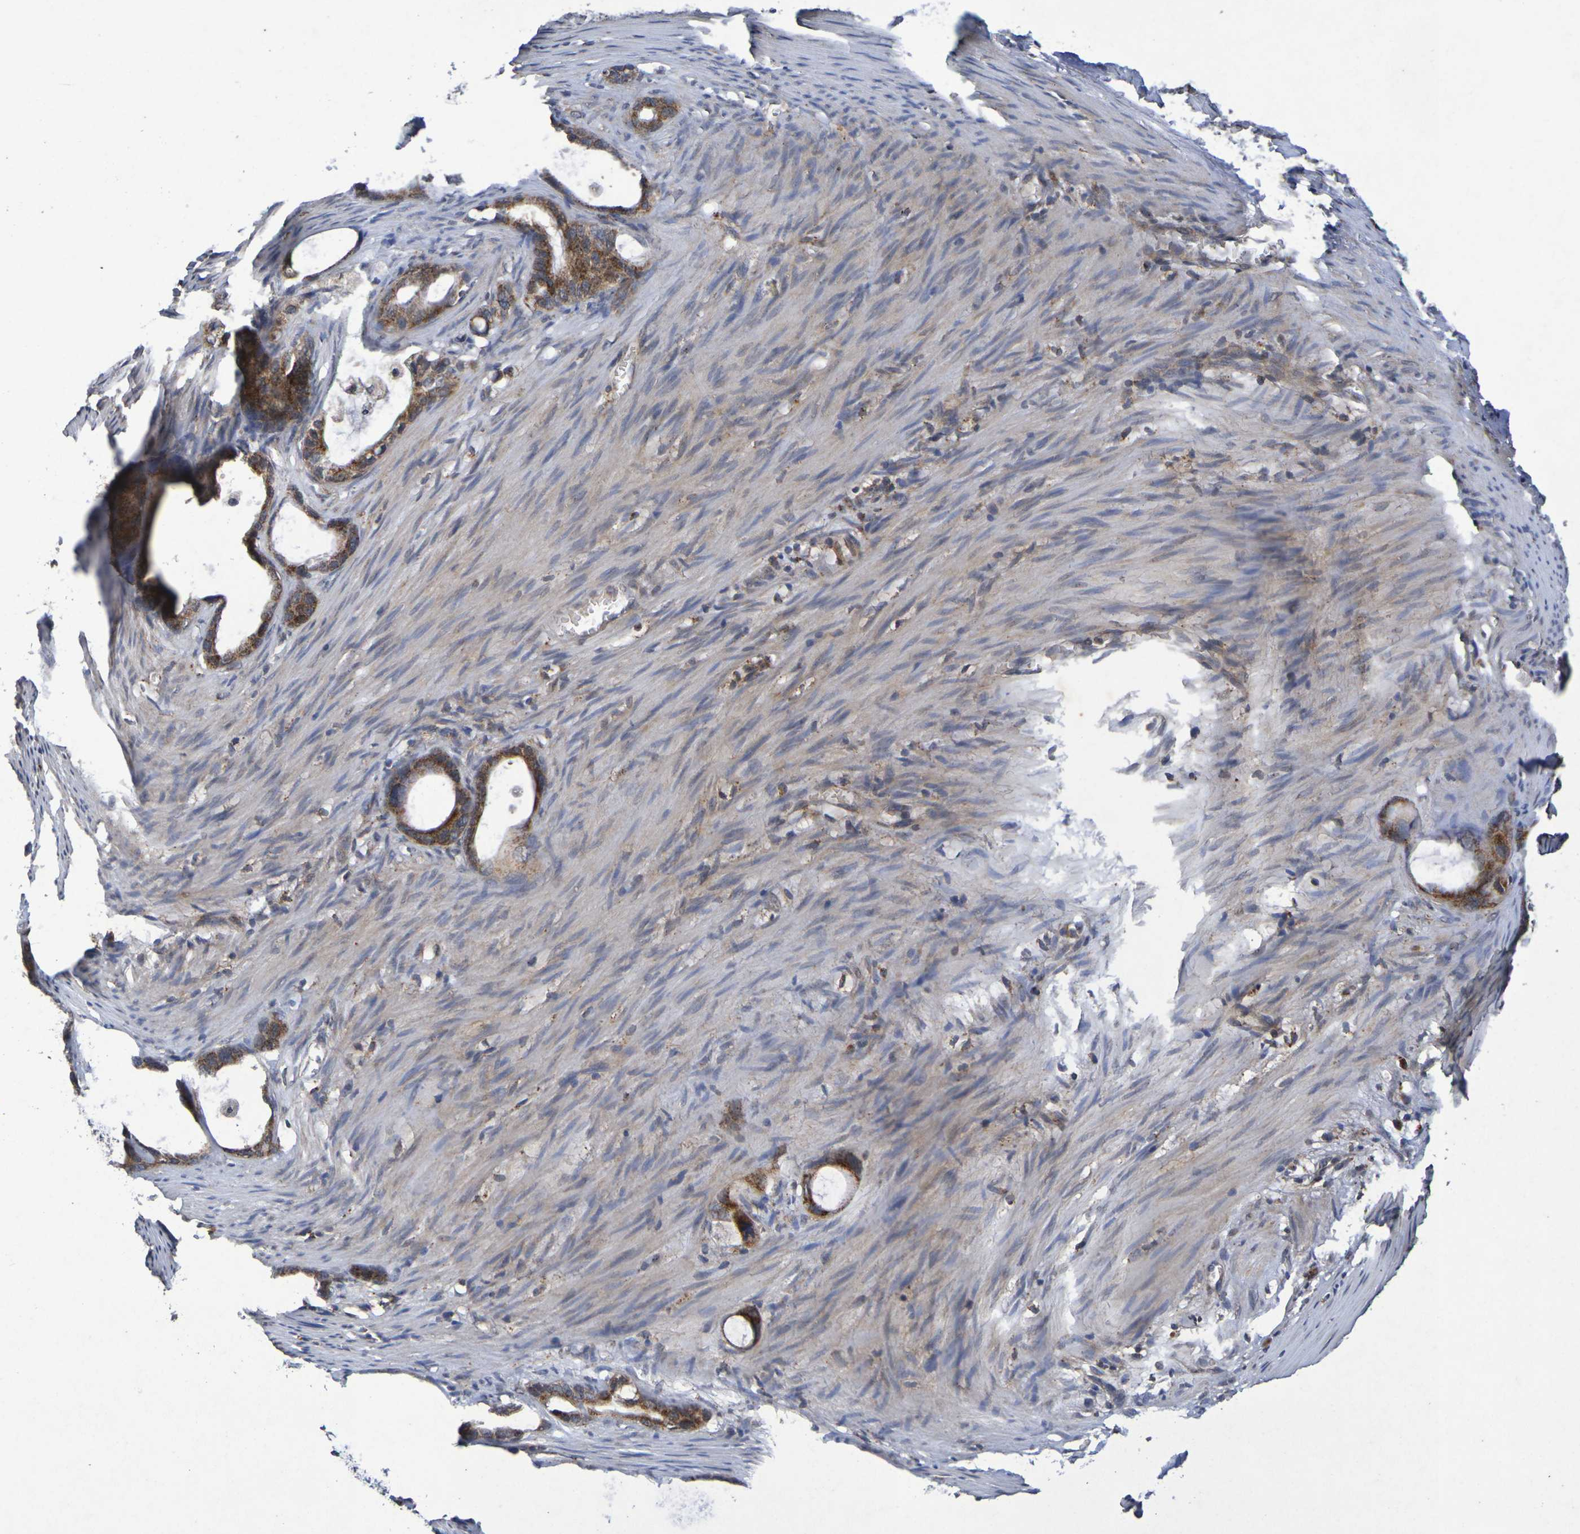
{"staining": {"intensity": "moderate", "quantity": ">75%", "location": "cytoplasmic/membranous"}, "tissue": "stomach cancer", "cell_type": "Tumor cells", "image_type": "cancer", "snomed": [{"axis": "morphology", "description": "Adenocarcinoma, NOS"}, {"axis": "topography", "description": "Stomach"}], "caption": "An image of human stomach adenocarcinoma stained for a protein reveals moderate cytoplasmic/membranous brown staining in tumor cells.", "gene": "GUCY1A2", "patient": {"sex": "female", "age": 75}}